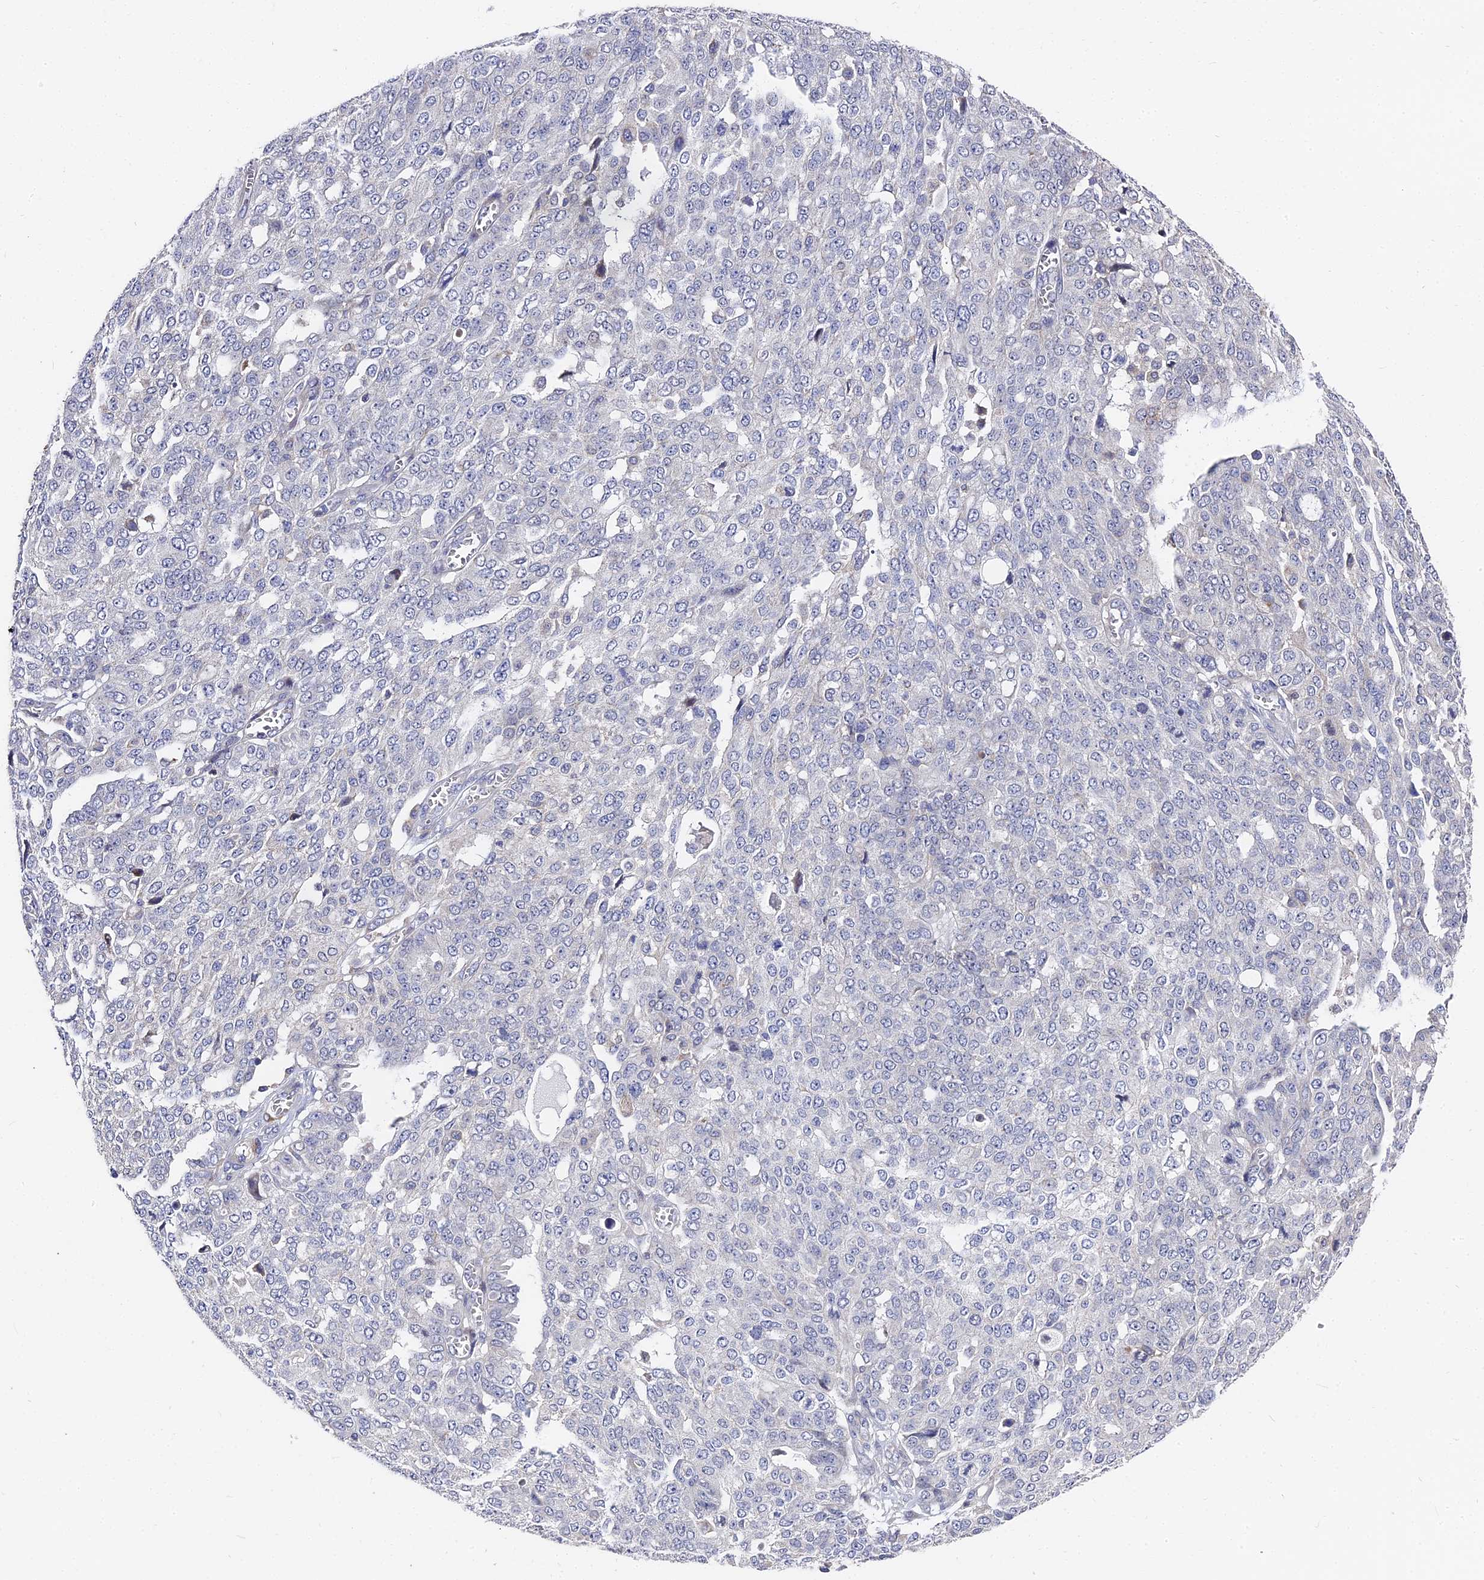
{"staining": {"intensity": "negative", "quantity": "none", "location": "none"}, "tissue": "ovarian cancer", "cell_type": "Tumor cells", "image_type": "cancer", "snomed": [{"axis": "morphology", "description": "Cystadenocarcinoma, serous, NOS"}, {"axis": "topography", "description": "Soft tissue"}, {"axis": "topography", "description": "Ovary"}], "caption": "Serous cystadenocarcinoma (ovarian) stained for a protein using immunohistochemistry (IHC) shows no expression tumor cells.", "gene": "CCDC113", "patient": {"sex": "female", "age": 57}}